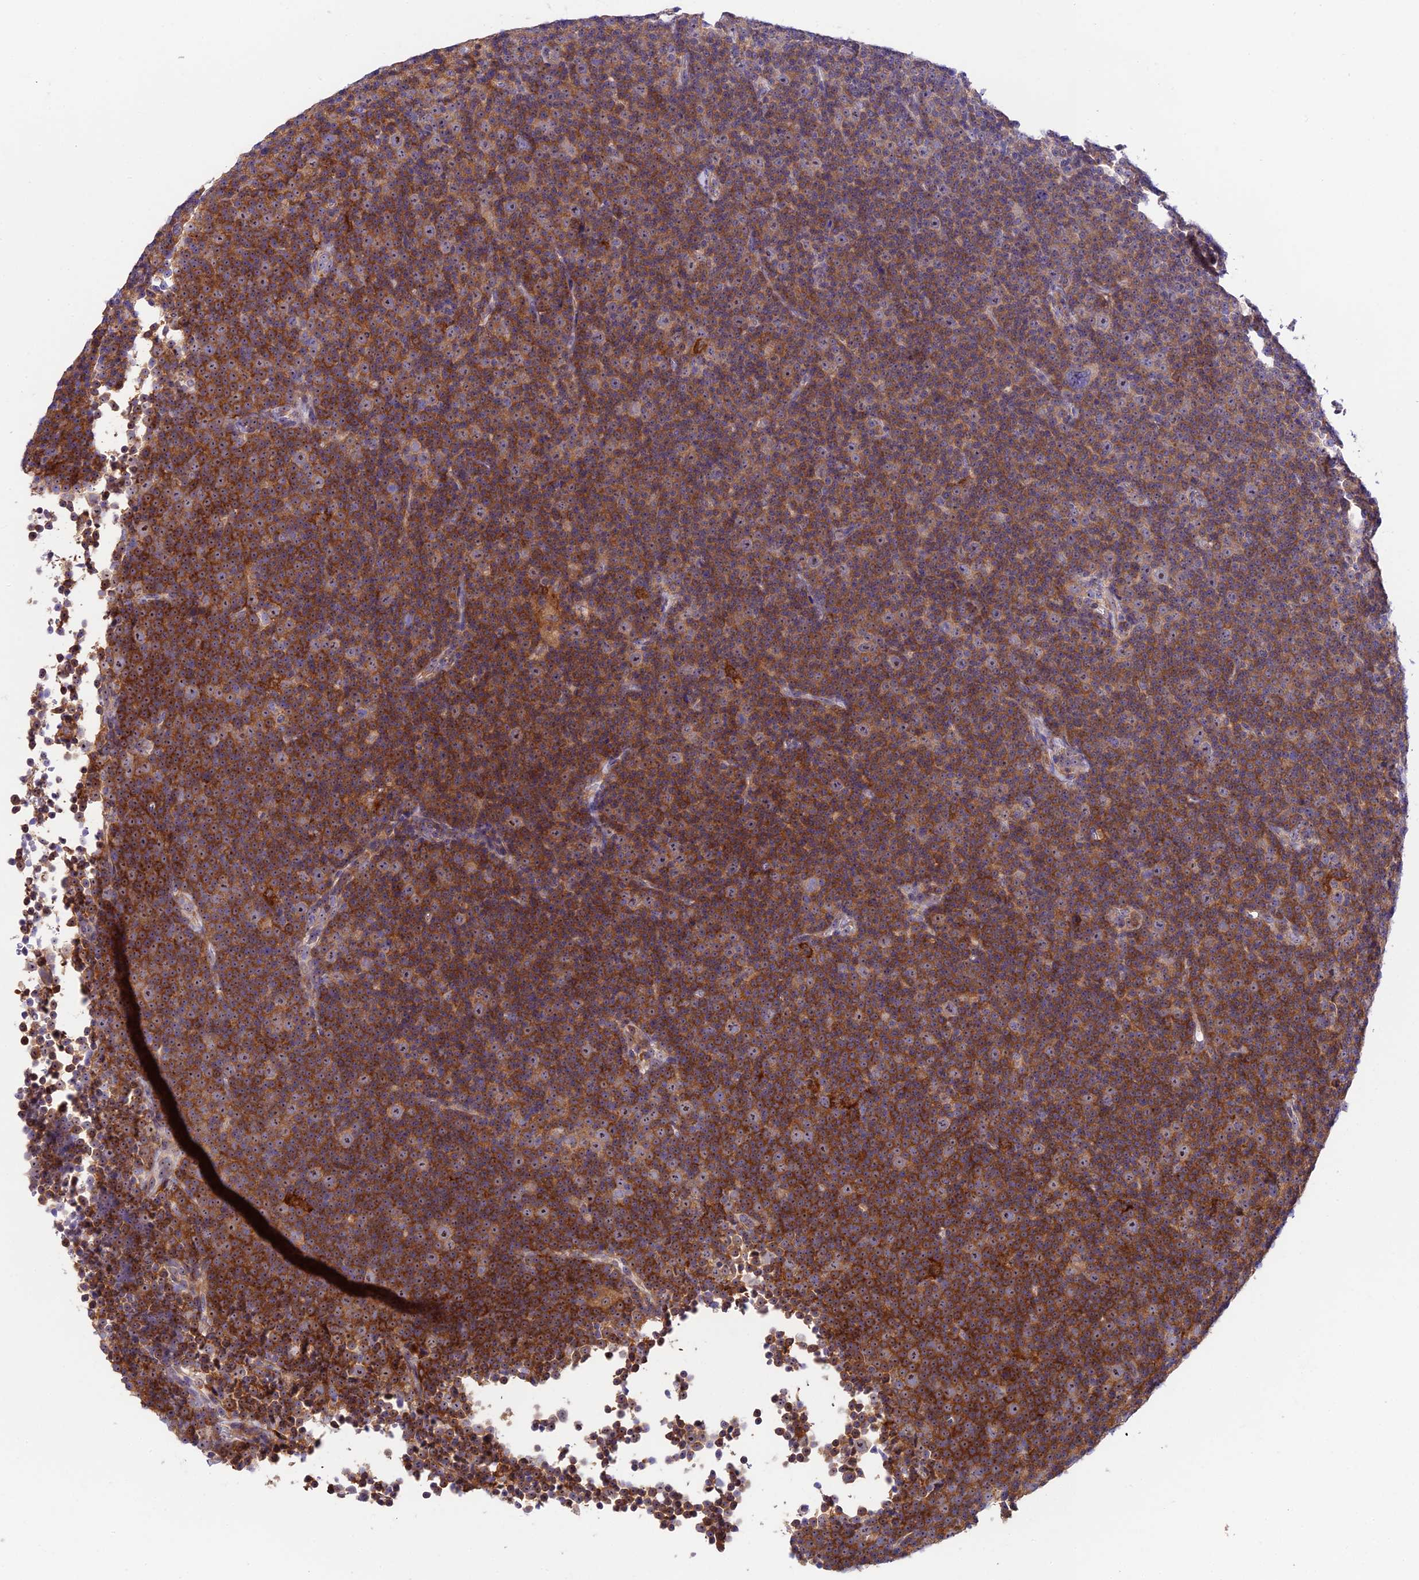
{"staining": {"intensity": "moderate", "quantity": ">75%", "location": "cytoplasmic/membranous,nuclear"}, "tissue": "lymphoma", "cell_type": "Tumor cells", "image_type": "cancer", "snomed": [{"axis": "morphology", "description": "Malignant lymphoma, non-Hodgkin's type, Low grade"}, {"axis": "topography", "description": "Lymph node"}], "caption": "Immunohistochemistry of human lymphoma reveals medium levels of moderate cytoplasmic/membranous and nuclear expression in about >75% of tumor cells. (Stains: DAB (3,3'-diaminobenzidine) in brown, nuclei in blue, Microscopy: brightfield microscopy at high magnification).", "gene": "DUSP29", "patient": {"sex": "female", "age": 67}}